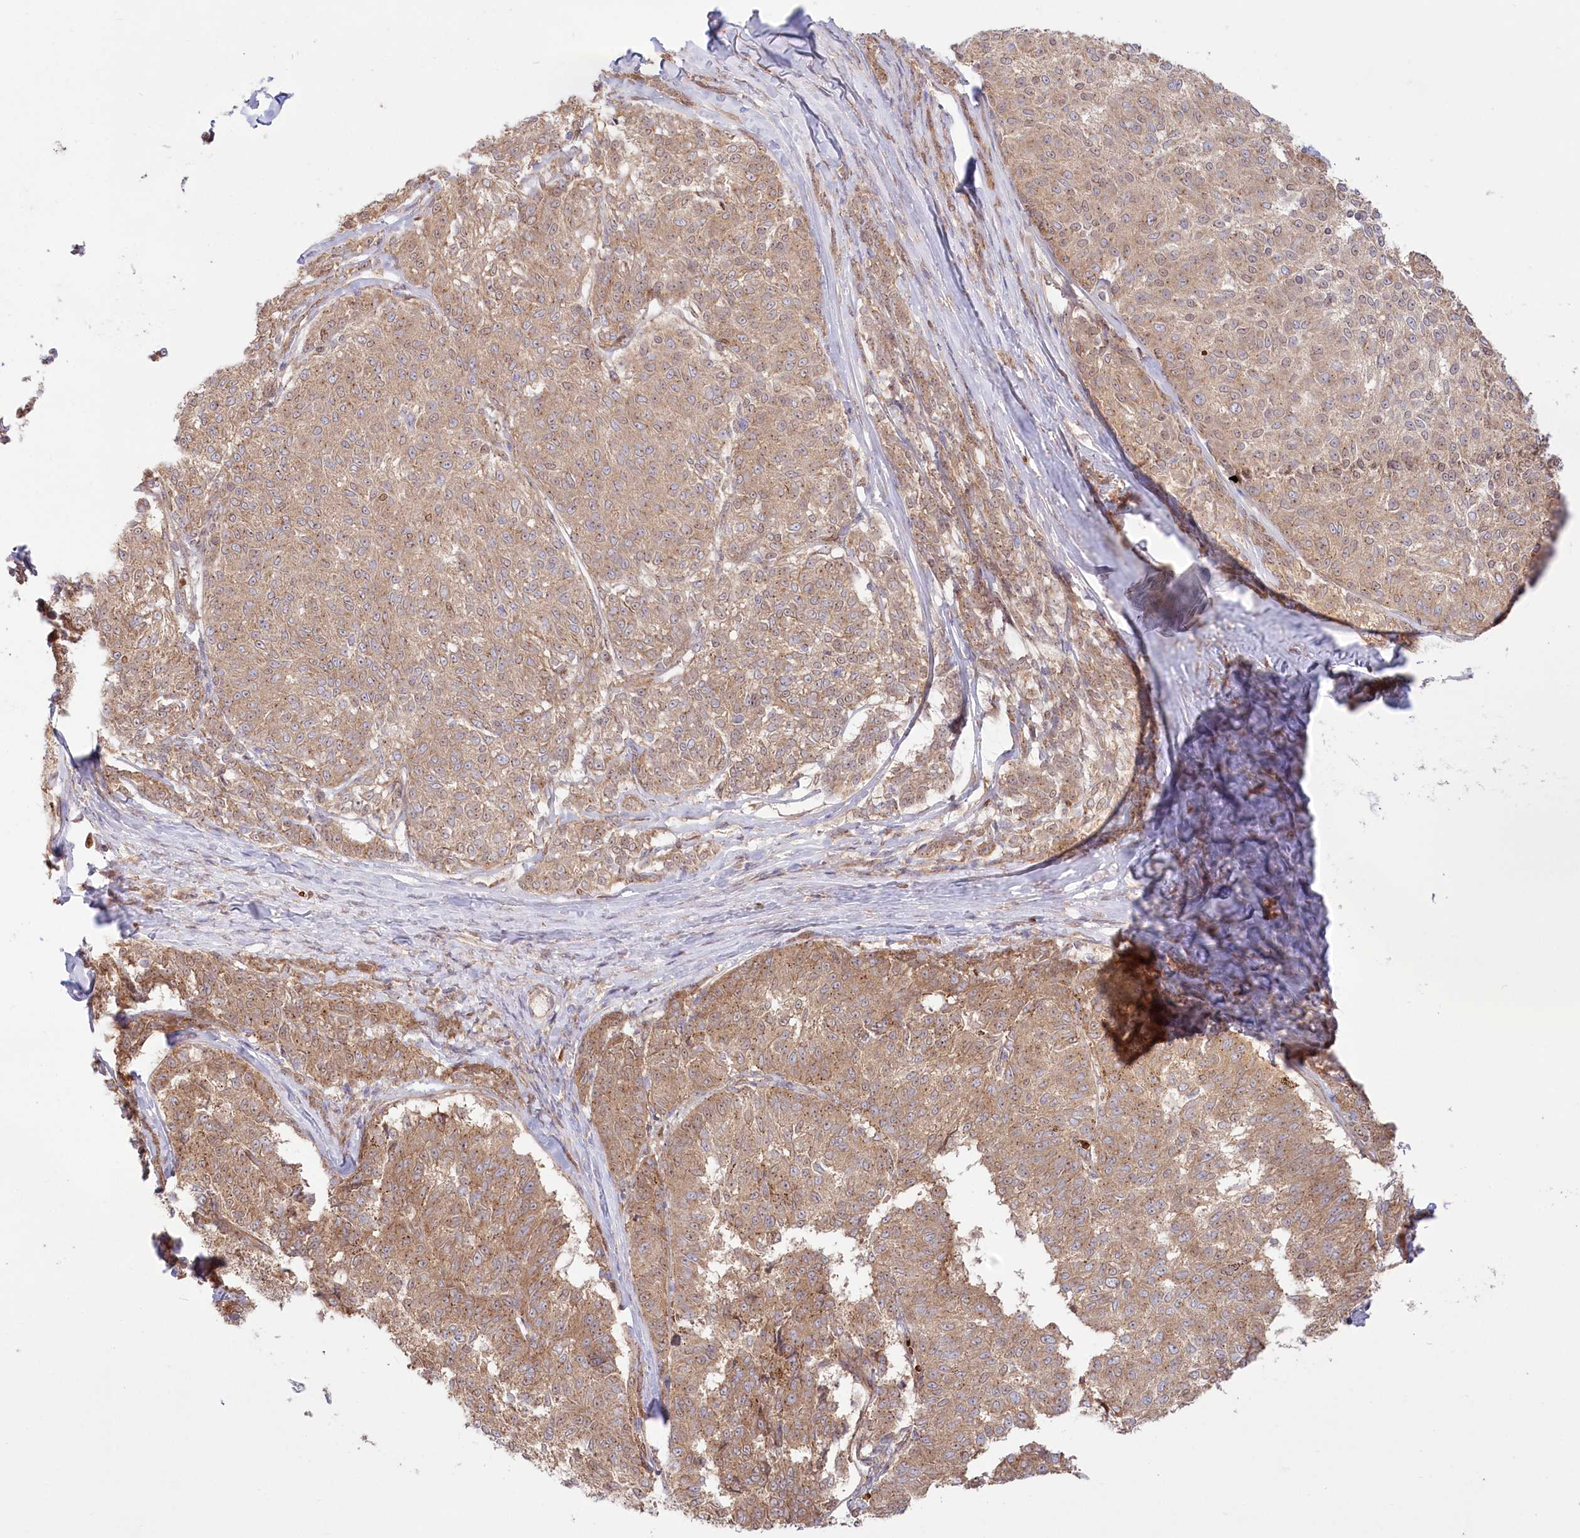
{"staining": {"intensity": "moderate", "quantity": ">75%", "location": "cytoplasmic/membranous"}, "tissue": "melanoma", "cell_type": "Tumor cells", "image_type": "cancer", "snomed": [{"axis": "morphology", "description": "Malignant melanoma, NOS"}, {"axis": "topography", "description": "Skin"}], "caption": "Immunohistochemical staining of human melanoma displays medium levels of moderate cytoplasmic/membranous expression in about >75% of tumor cells.", "gene": "COMMD3", "patient": {"sex": "female", "age": 72}}